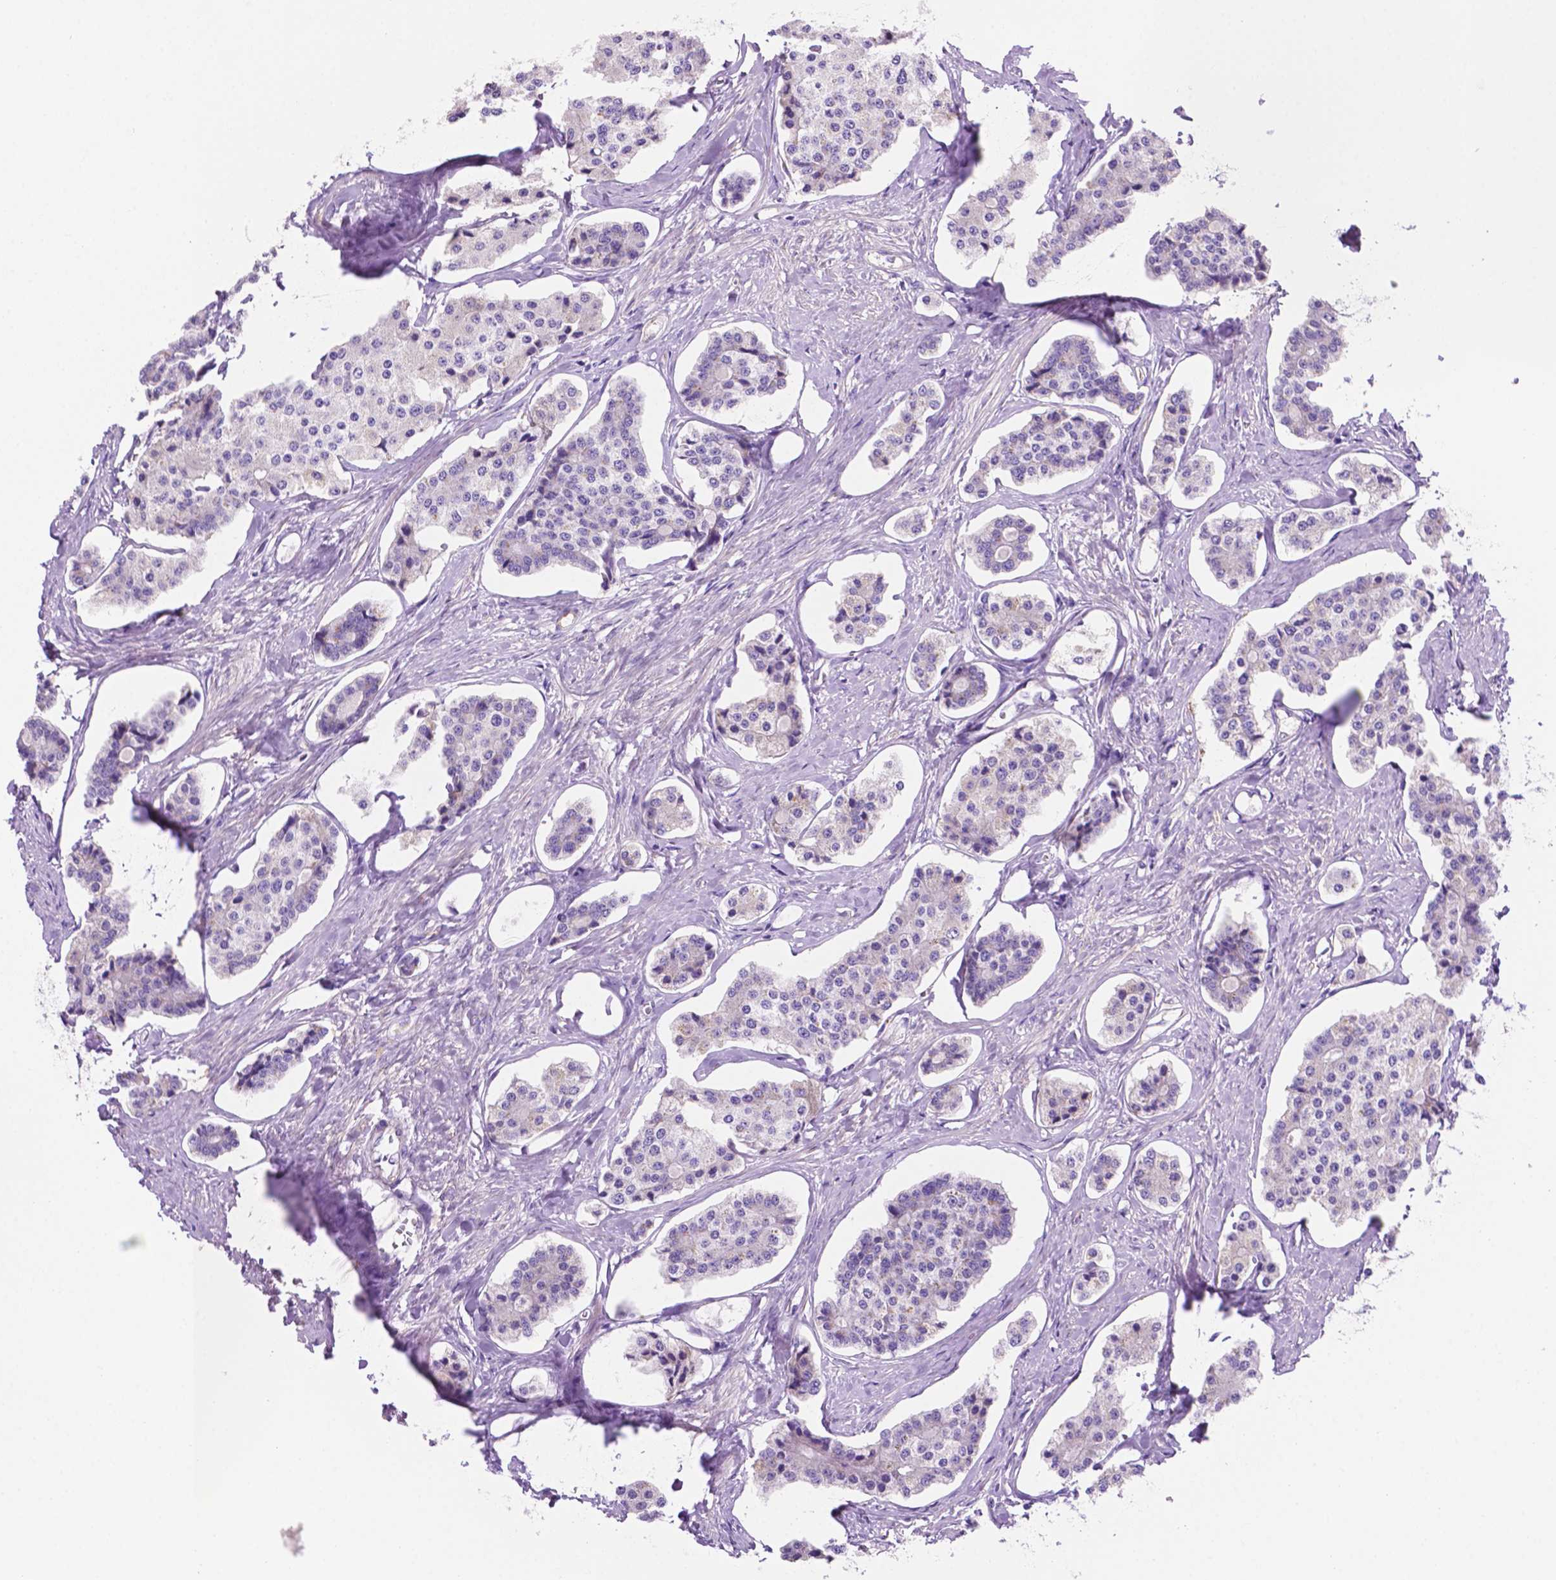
{"staining": {"intensity": "negative", "quantity": "none", "location": "none"}, "tissue": "carcinoid", "cell_type": "Tumor cells", "image_type": "cancer", "snomed": [{"axis": "morphology", "description": "Carcinoid, malignant, NOS"}, {"axis": "topography", "description": "Small intestine"}], "caption": "Tumor cells are negative for brown protein staining in carcinoid. (IHC, brightfield microscopy, high magnification).", "gene": "CEACAM7", "patient": {"sex": "female", "age": 65}}